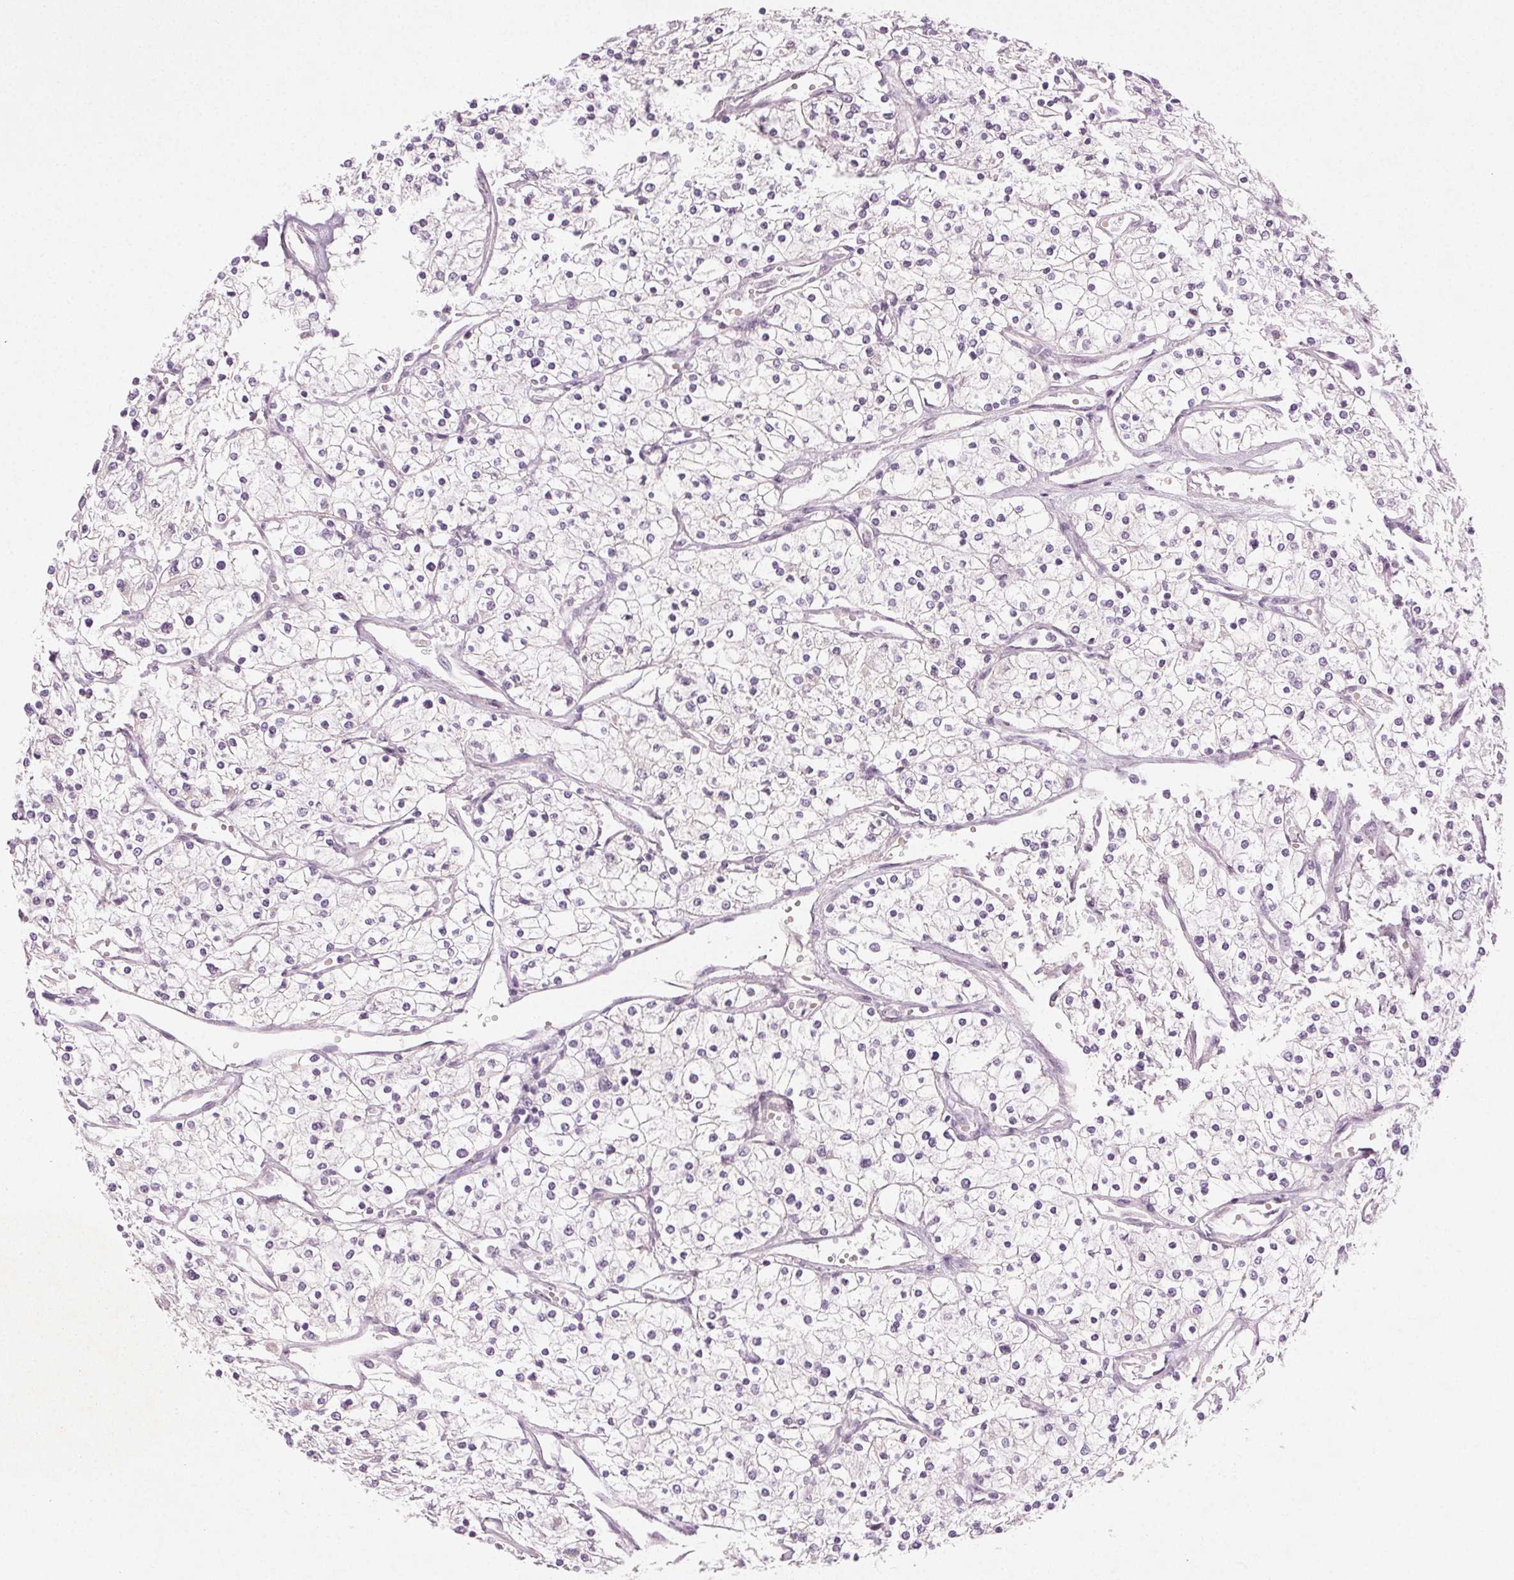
{"staining": {"intensity": "negative", "quantity": "none", "location": "none"}, "tissue": "renal cancer", "cell_type": "Tumor cells", "image_type": "cancer", "snomed": [{"axis": "morphology", "description": "Adenocarcinoma, NOS"}, {"axis": "topography", "description": "Kidney"}], "caption": "IHC micrograph of neoplastic tissue: human adenocarcinoma (renal) stained with DAB demonstrates no significant protein staining in tumor cells. (Brightfield microscopy of DAB IHC at high magnification).", "gene": "HSF5", "patient": {"sex": "male", "age": 80}}